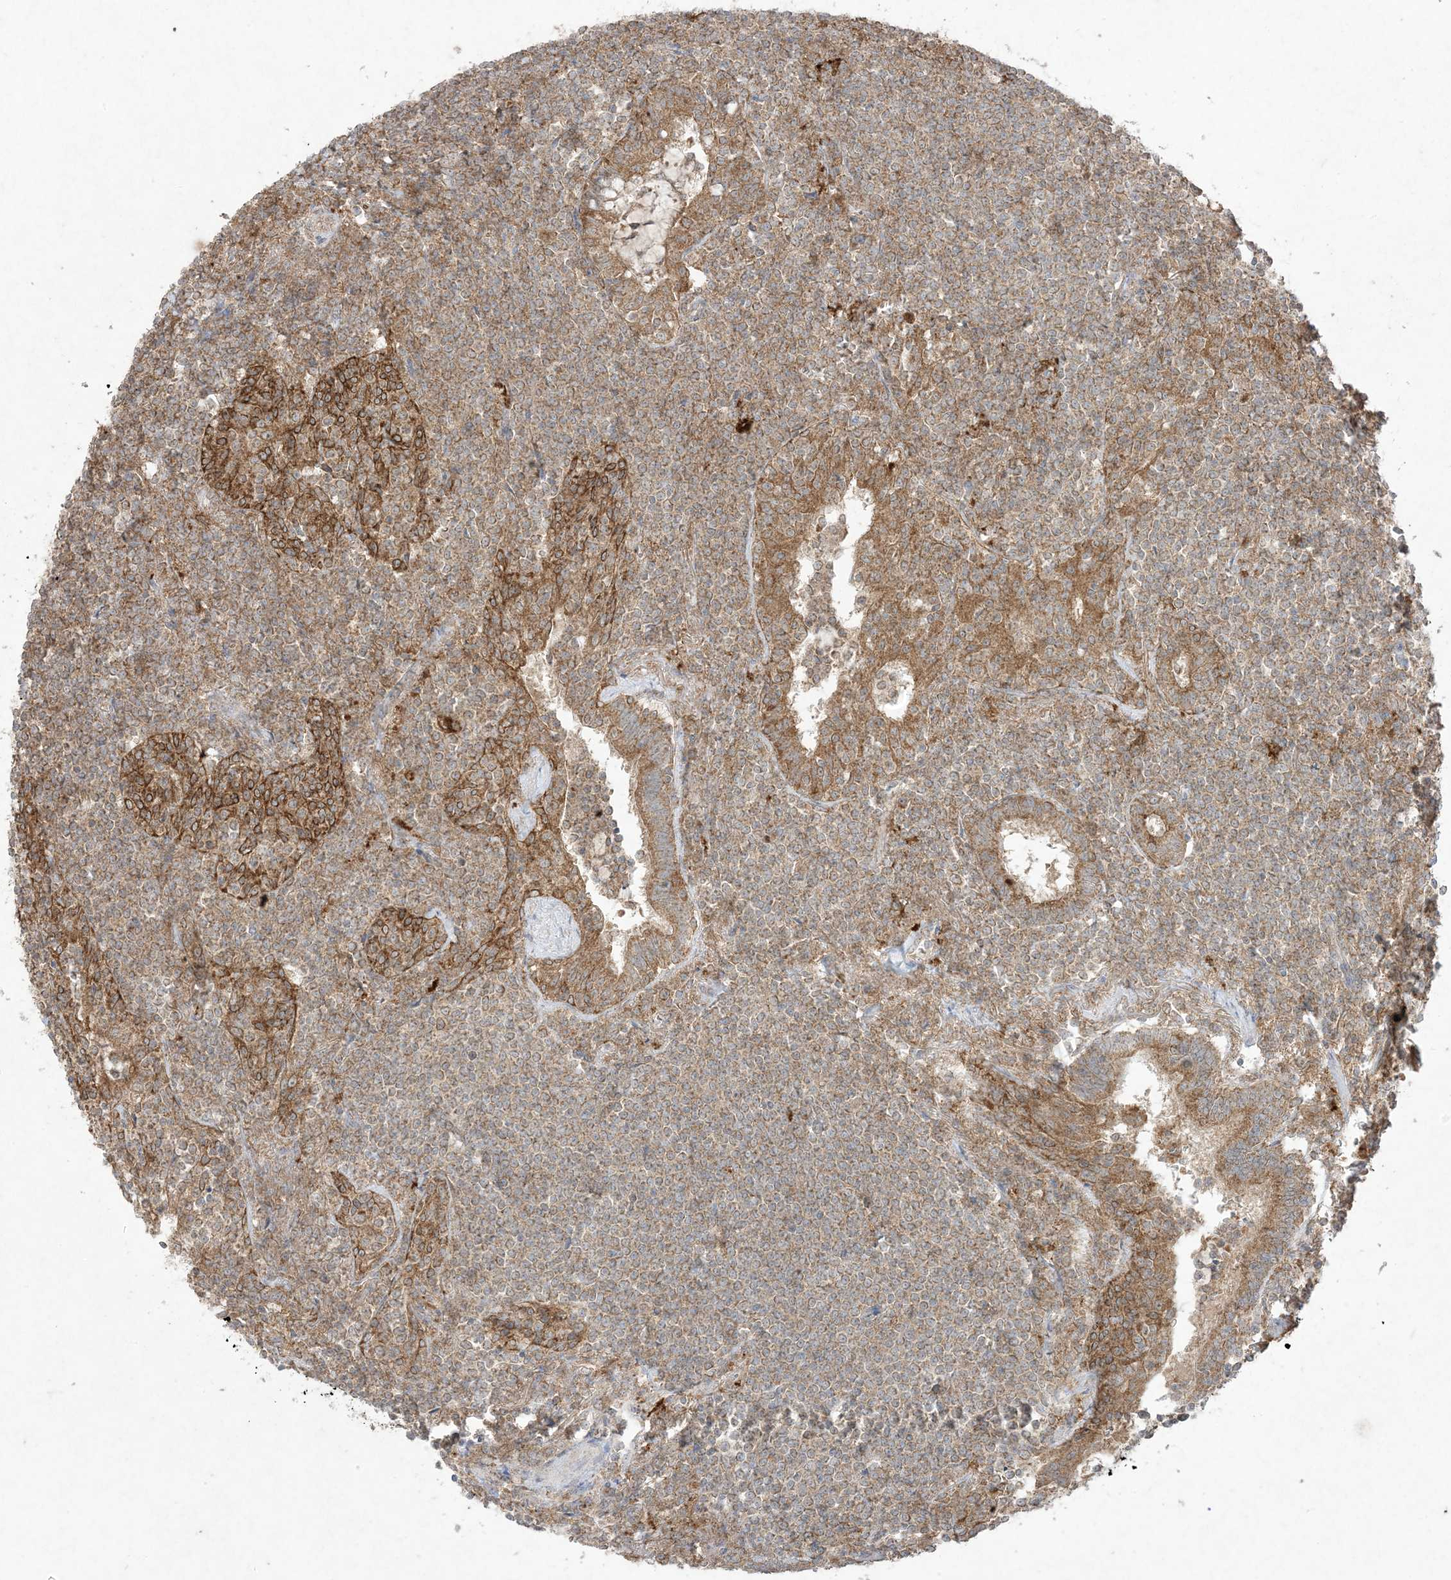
{"staining": {"intensity": "moderate", "quantity": ">75%", "location": "cytoplasmic/membranous"}, "tissue": "lymphoma", "cell_type": "Tumor cells", "image_type": "cancer", "snomed": [{"axis": "morphology", "description": "Malignant lymphoma, non-Hodgkin's type, Low grade"}, {"axis": "topography", "description": "Lung"}], "caption": "High-power microscopy captured an immunohistochemistry image of lymphoma, revealing moderate cytoplasmic/membranous expression in about >75% of tumor cells. (Brightfield microscopy of DAB IHC at high magnification).", "gene": "UBE2C", "patient": {"sex": "female", "age": 71}}